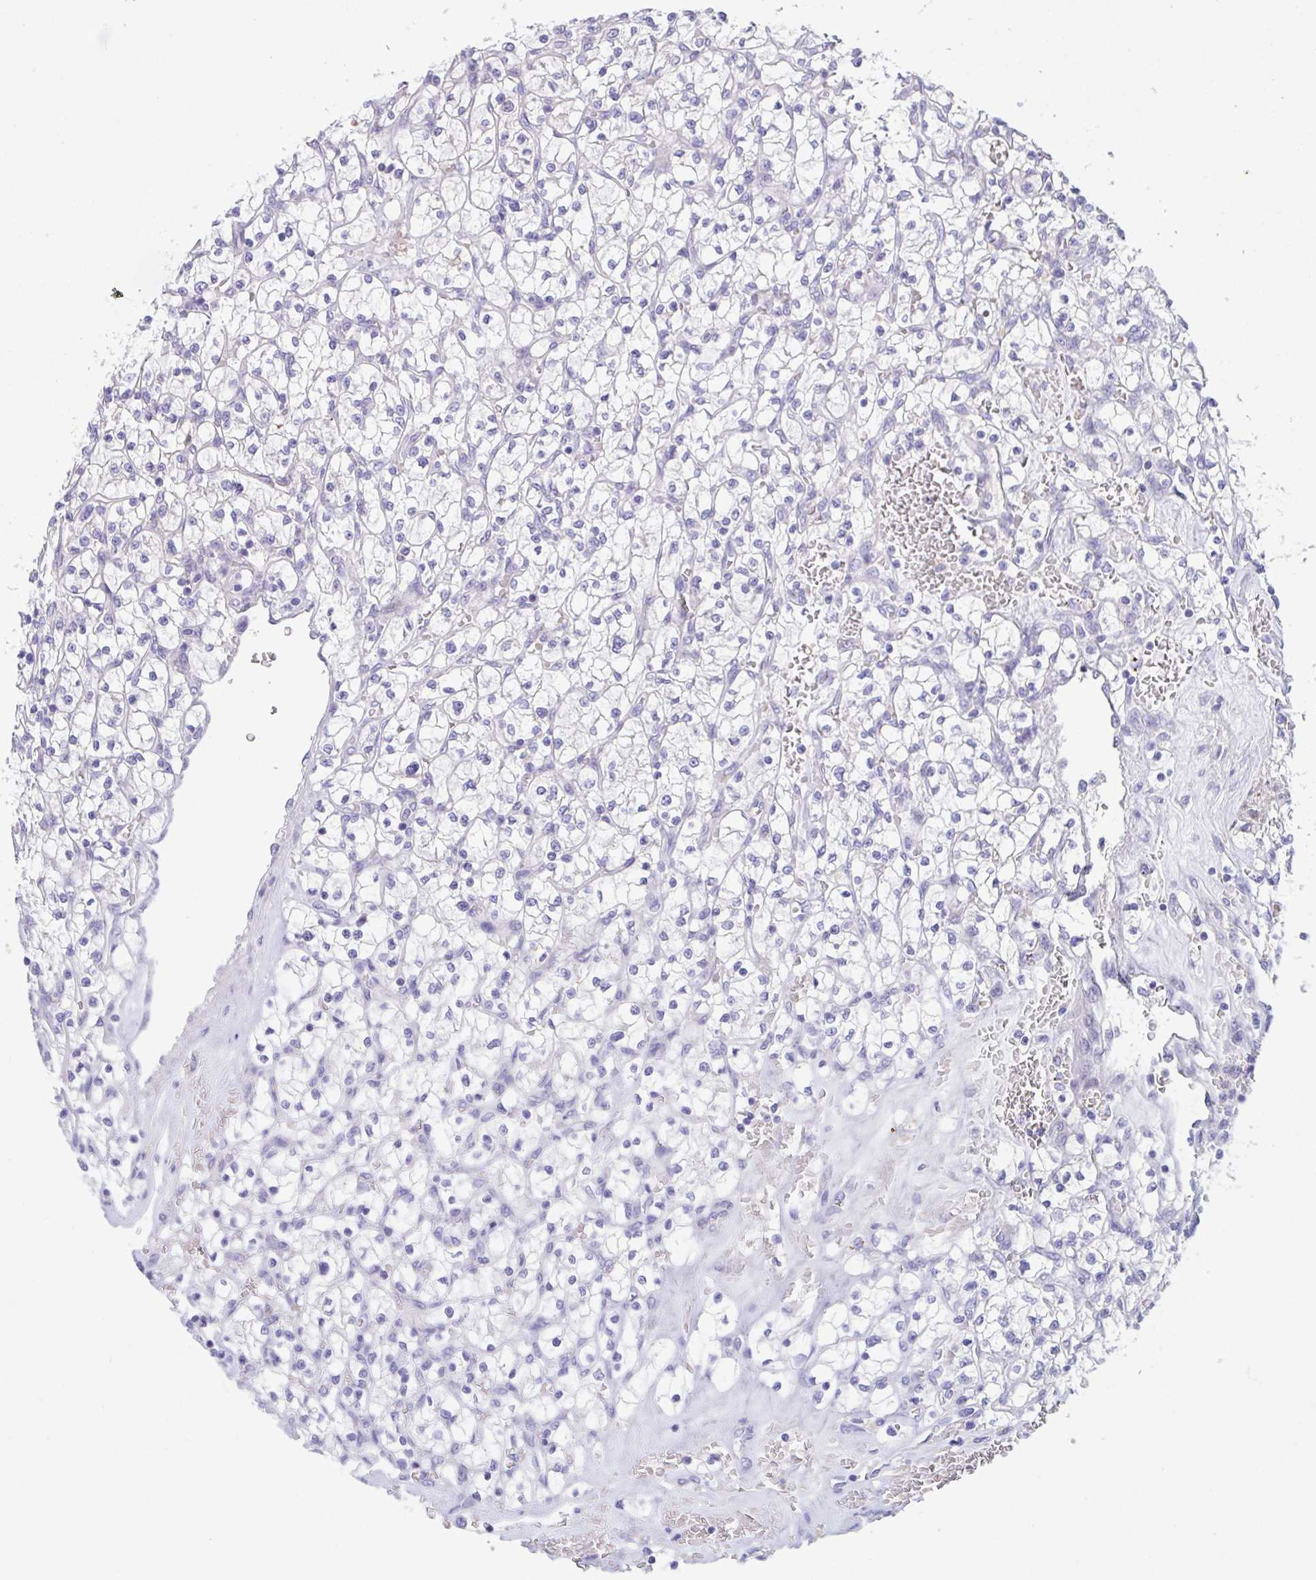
{"staining": {"intensity": "negative", "quantity": "none", "location": "none"}, "tissue": "renal cancer", "cell_type": "Tumor cells", "image_type": "cancer", "snomed": [{"axis": "morphology", "description": "Adenocarcinoma, NOS"}, {"axis": "topography", "description": "Kidney"}], "caption": "This is a histopathology image of immunohistochemistry (IHC) staining of renal cancer, which shows no expression in tumor cells.", "gene": "CENPQ", "patient": {"sex": "female", "age": 64}}